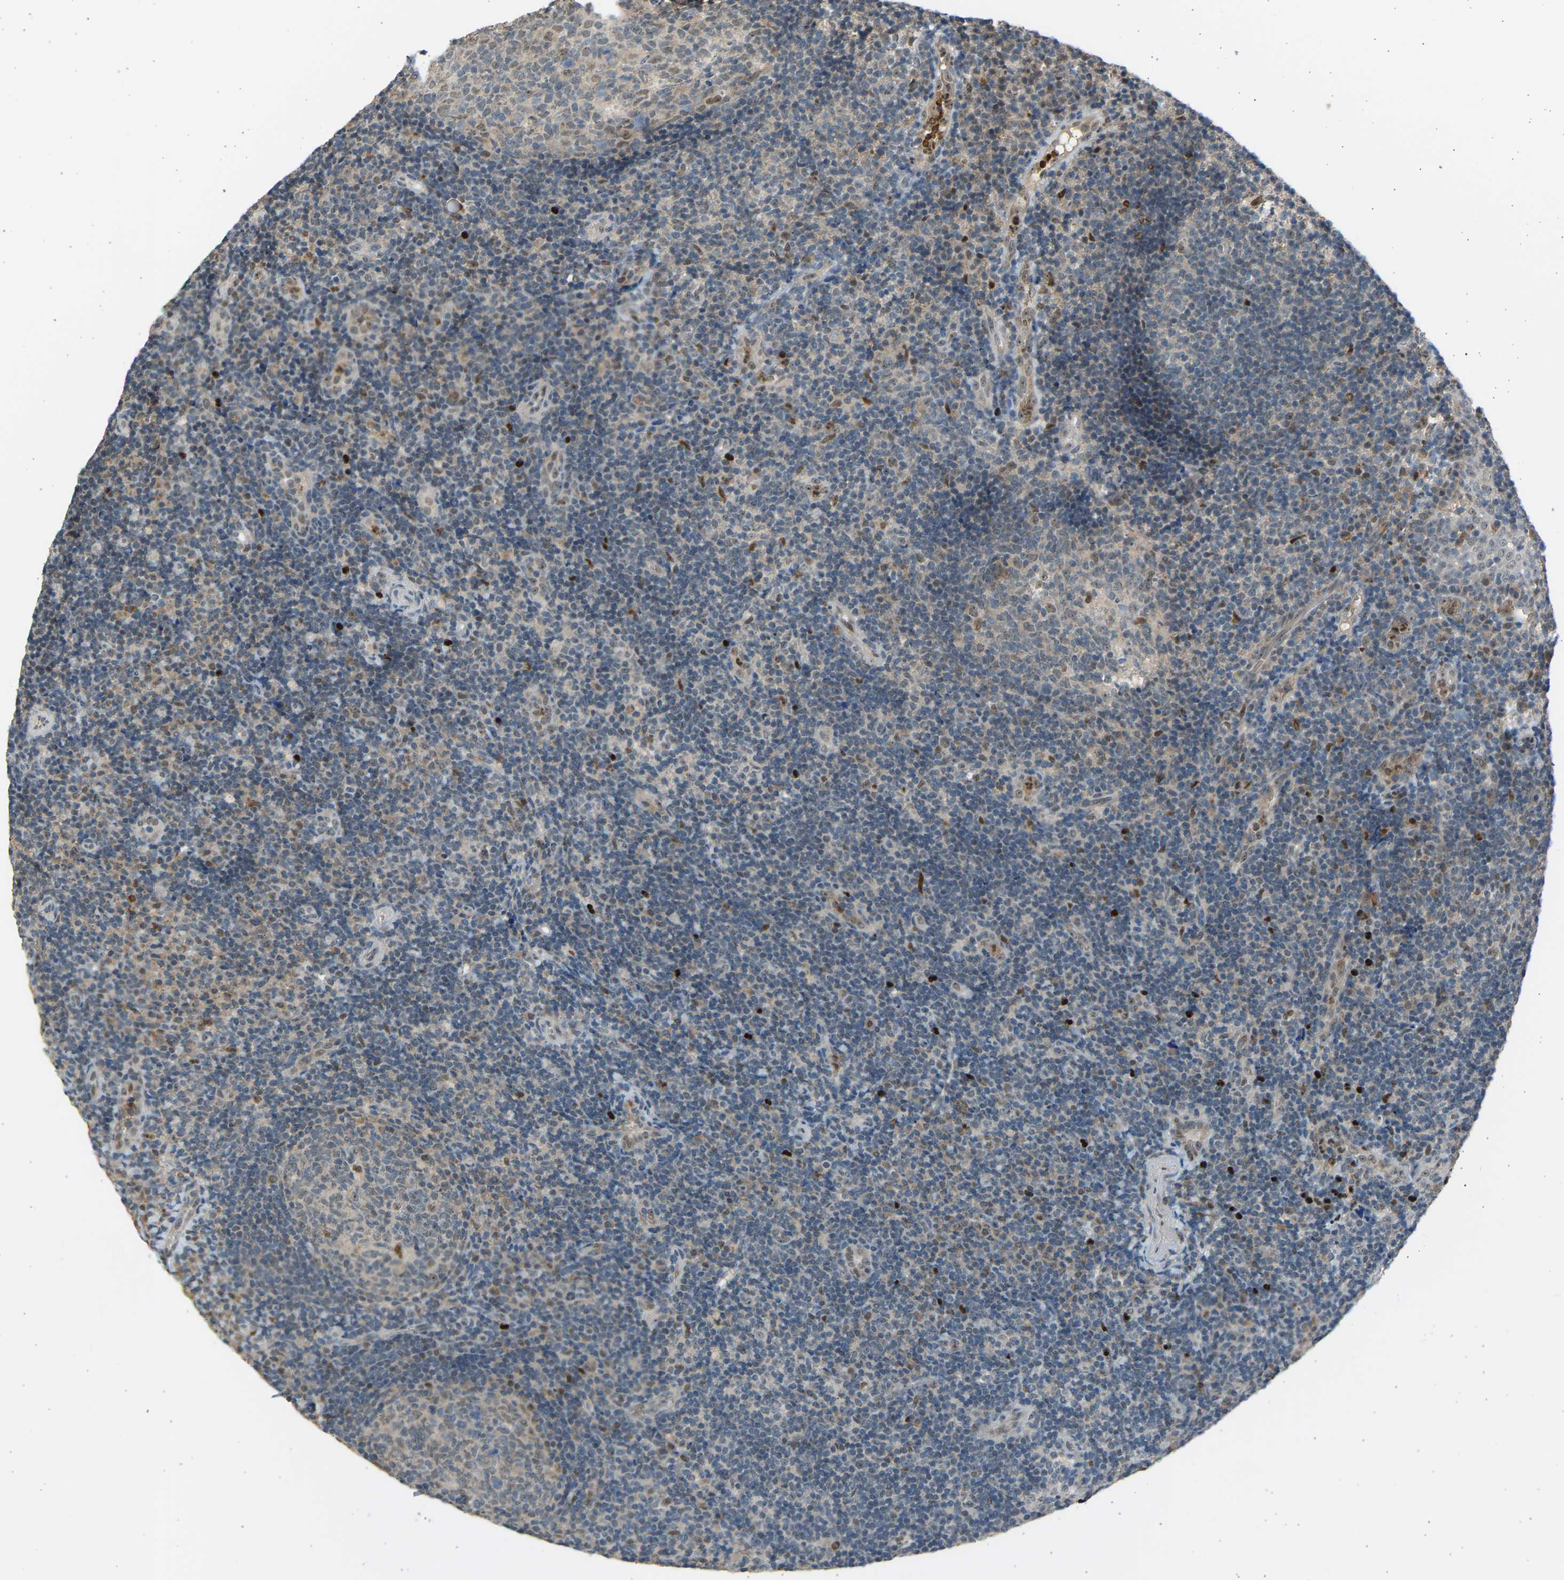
{"staining": {"intensity": "weak", "quantity": "<25%", "location": "nuclear"}, "tissue": "tonsil", "cell_type": "Germinal center cells", "image_type": "normal", "snomed": [{"axis": "morphology", "description": "Normal tissue, NOS"}, {"axis": "topography", "description": "Tonsil"}], "caption": "Protein analysis of benign tonsil displays no significant expression in germinal center cells. (Immunohistochemistry (ihc), brightfield microscopy, high magnification).", "gene": "BIRC2", "patient": {"sex": "female", "age": 40}}